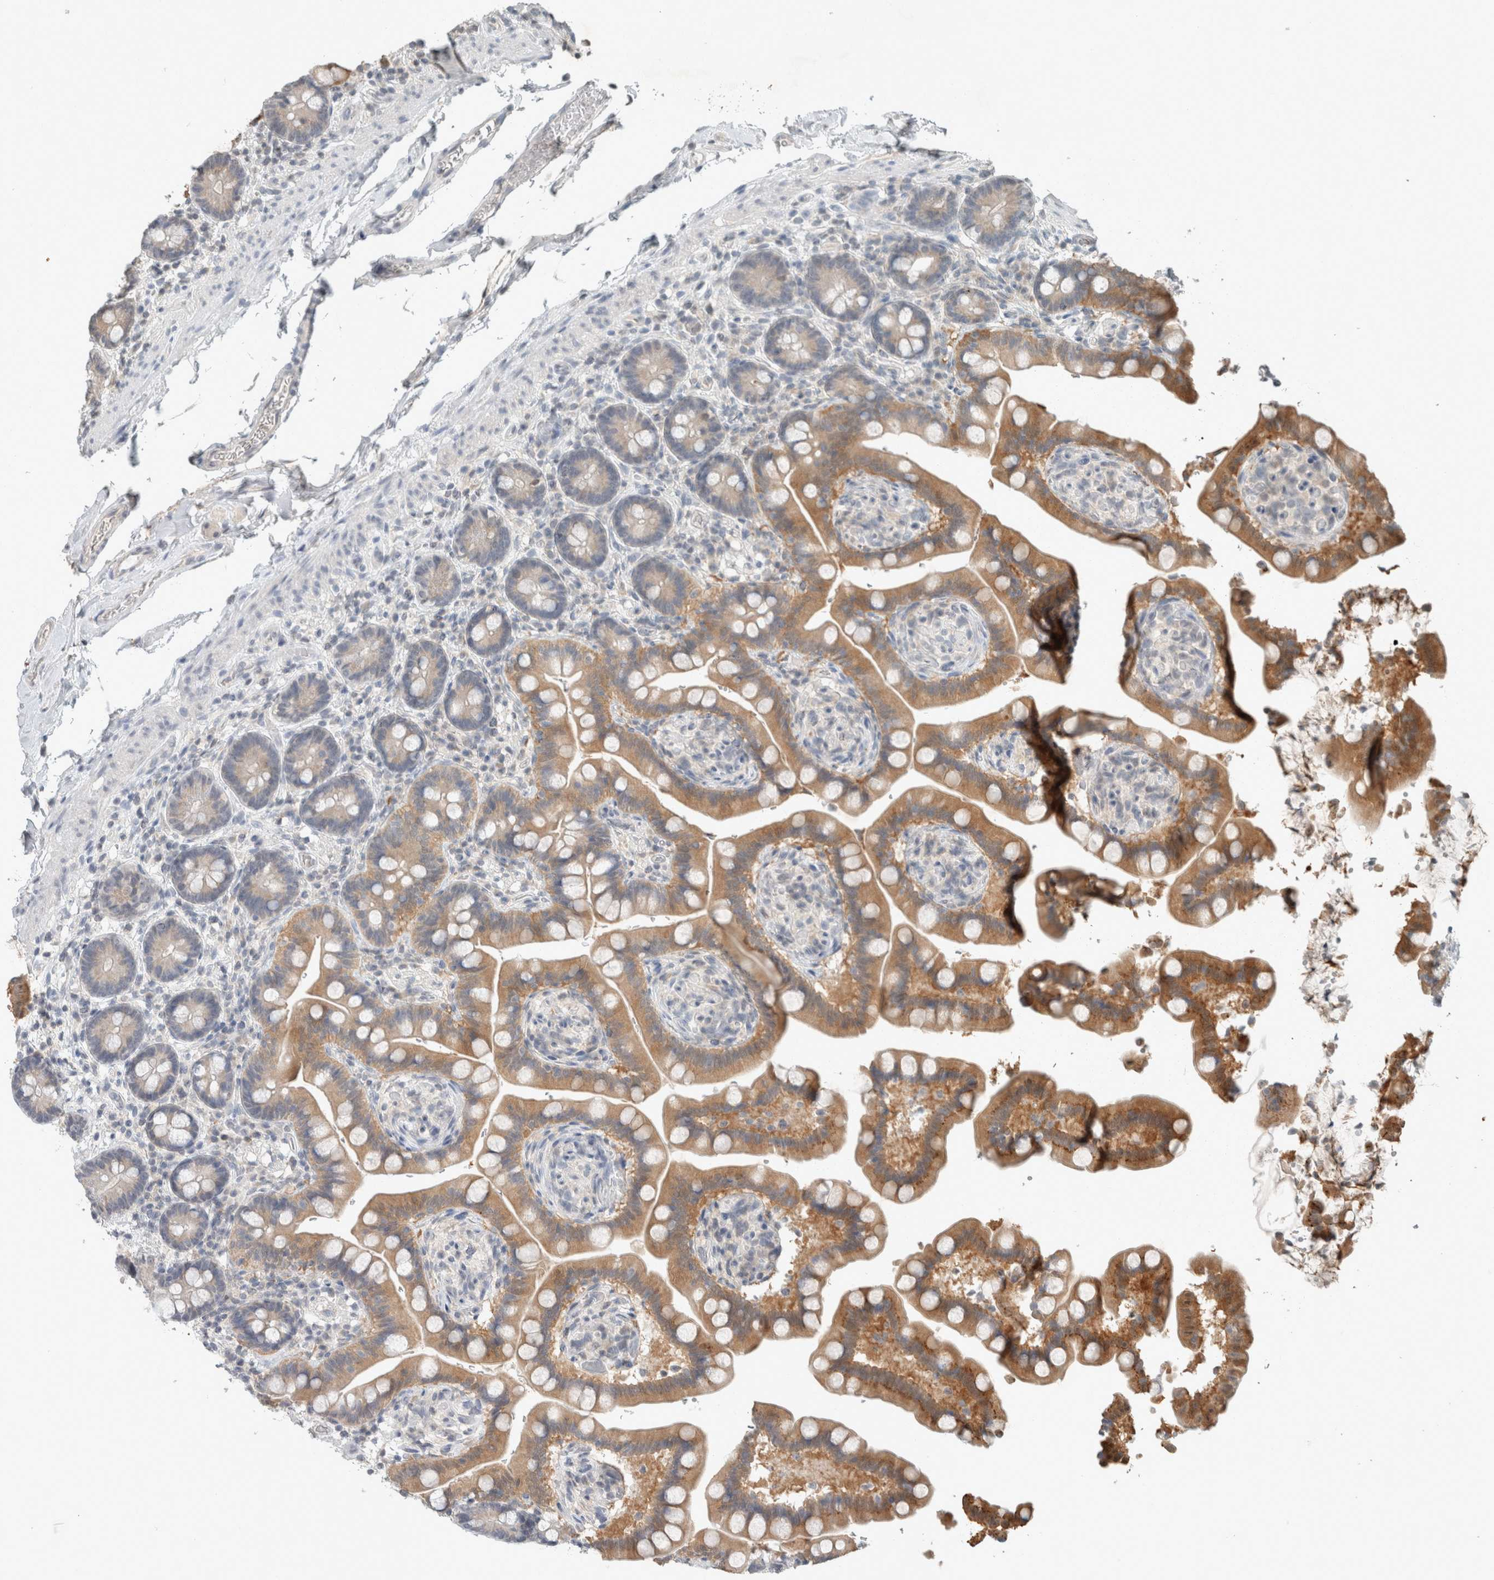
{"staining": {"intensity": "negative", "quantity": "none", "location": "none"}, "tissue": "colon", "cell_type": "Endothelial cells", "image_type": "normal", "snomed": [{"axis": "morphology", "description": "Normal tissue, NOS"}, {"axis": "topography", "description": "Smooth muscle"}, {"axis": "topography", "description": "Colon"}], "caption": "The IHC image has no significant staining in endothelial cells of colon. (DAB (3,3'-diaminobenzidine) immunohistochemistry (IHC) visualized using brightfield microscopy, high magnification).", "gene": "TRIT1", "patient": {"sex": "male", "age": 73}}